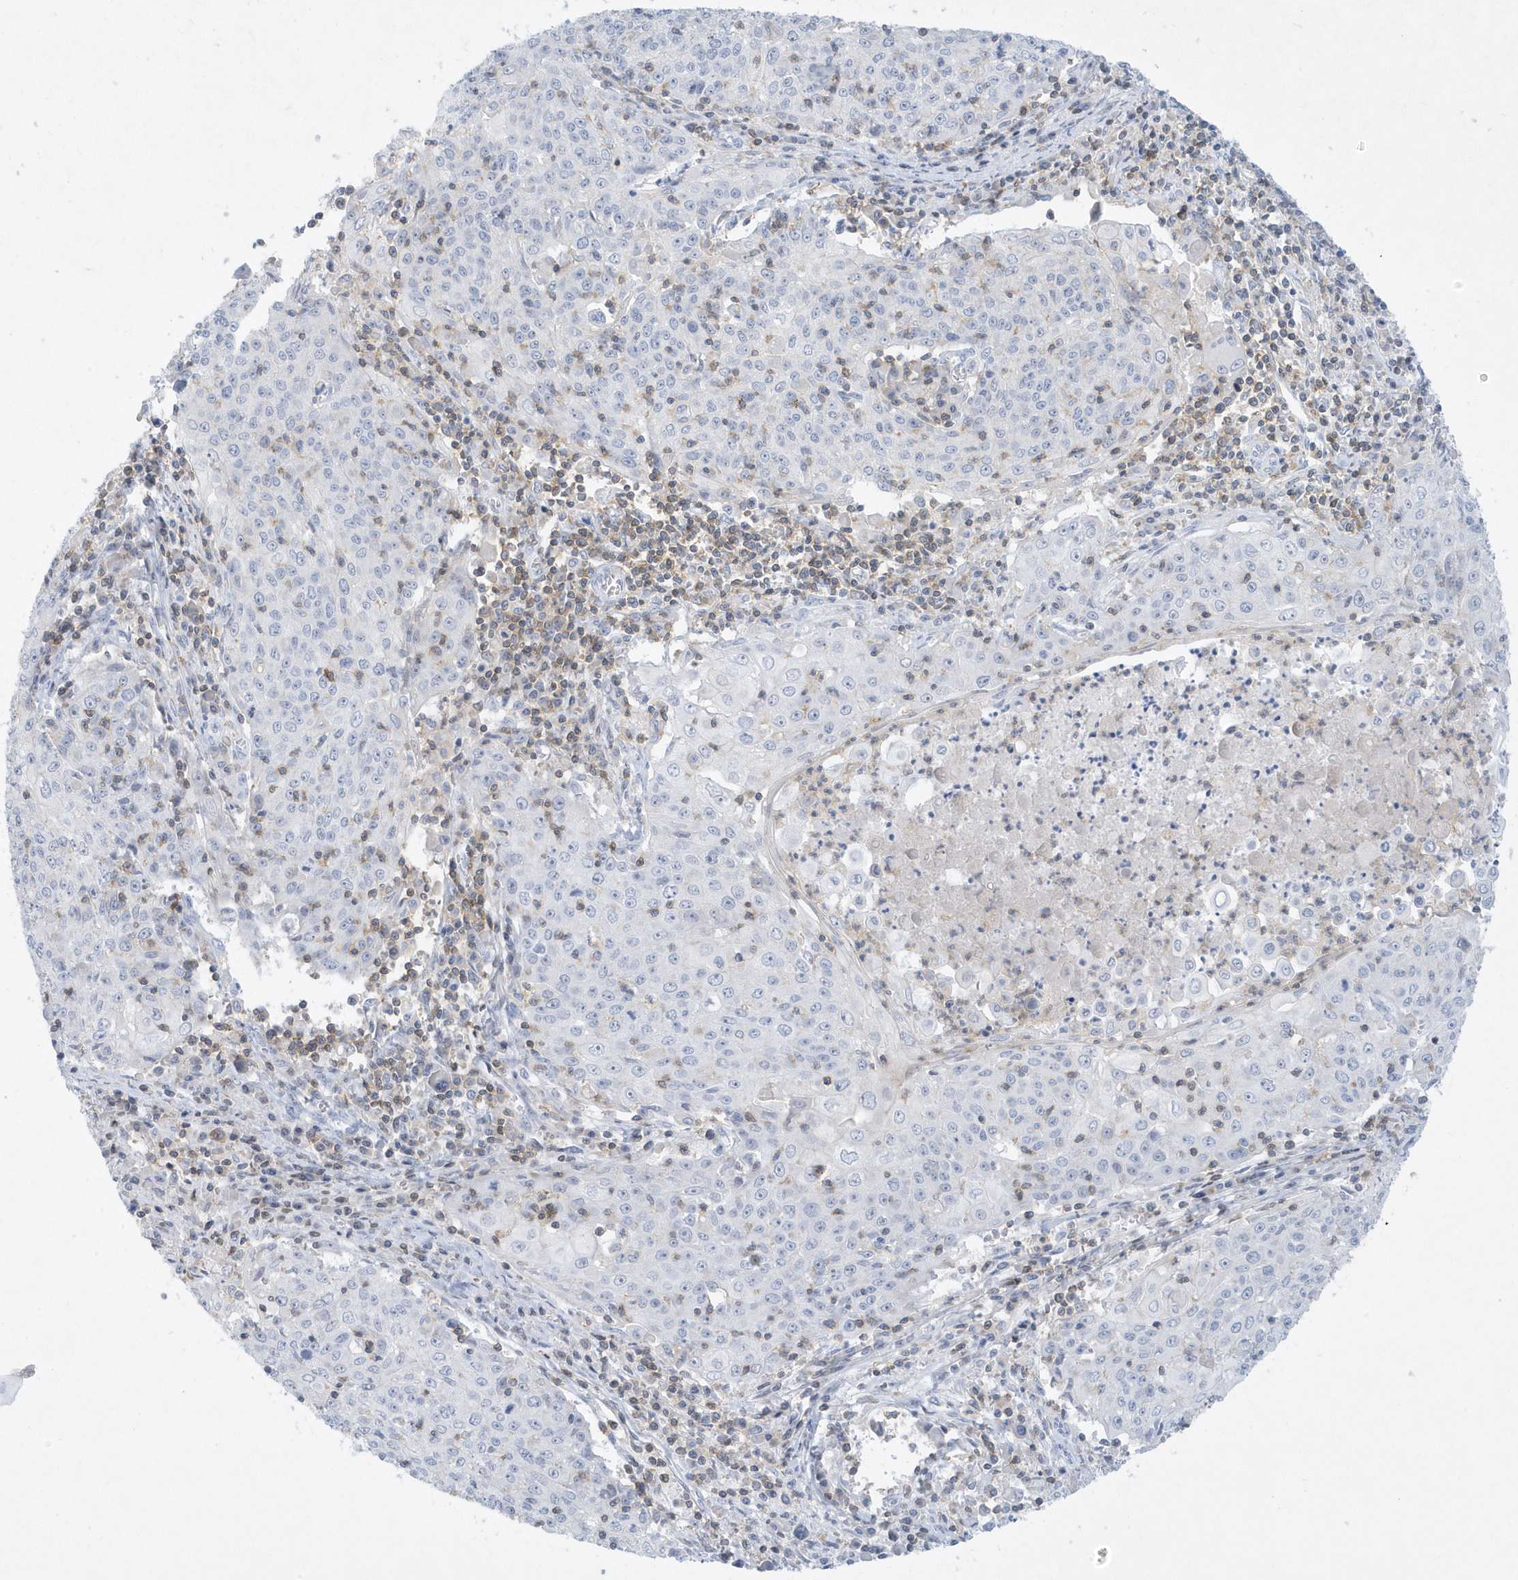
{"staining": {"intensity": "negative", "quantity": "none", "location": "none"}, "tissue": "cervical cancer", "cell_type": "Tumor cells", "image_type": "cancer", "snomed": [{"axis": "morphology", "description": "Squamous cell carcinoma, NOS"}, {"axis": "topography", "description": "Cervix"}], "caption": "This is an IHC photomicrograph of human cervical cancer. There is no positivity in tumor cells.", "gene": "PSD4", "patient": {"sex": "female", "age": 48}}